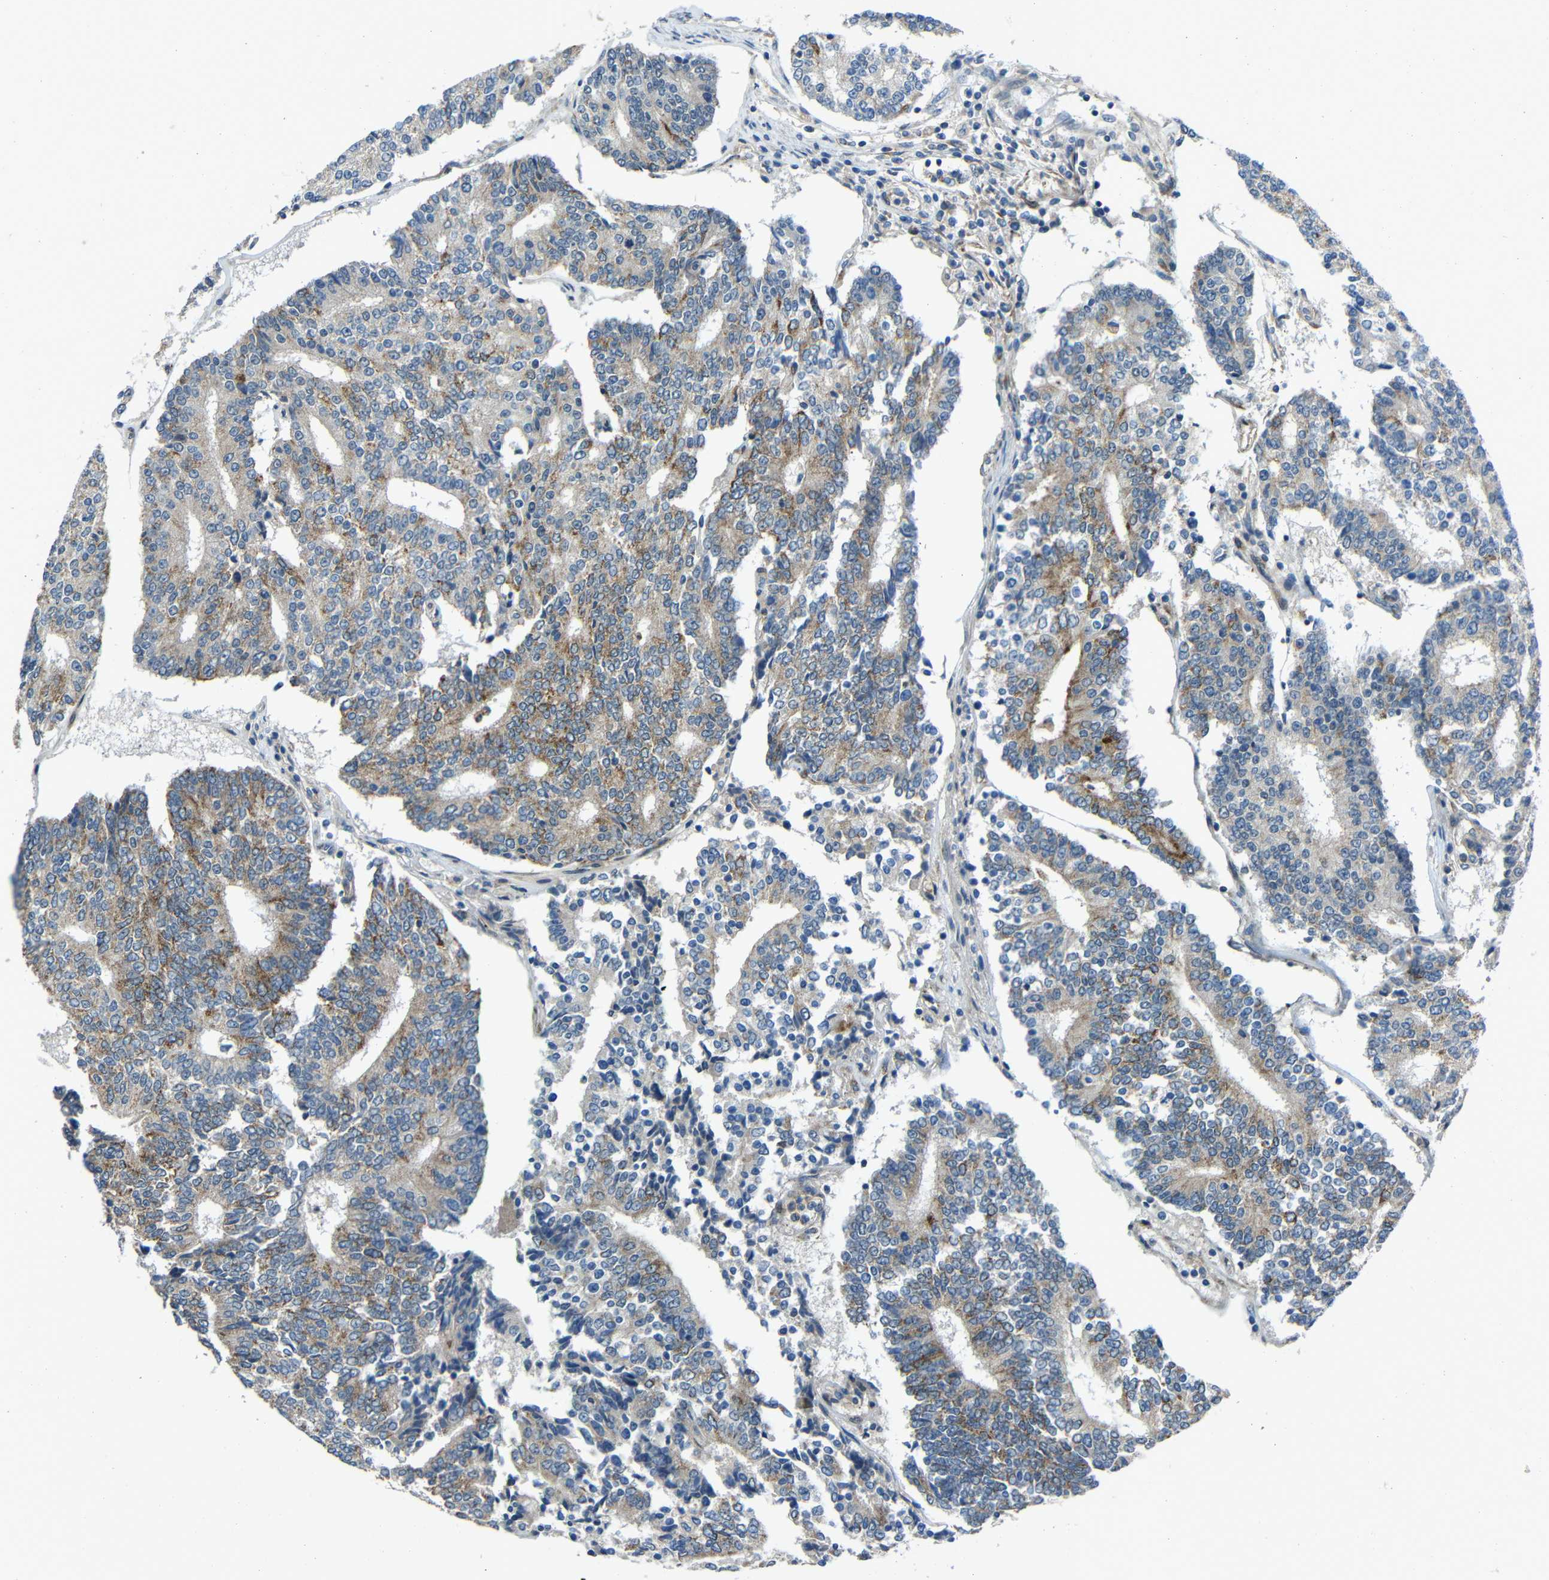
{"staining": {"intensity": "weak", "quantity": ">75%", "location": "cytoplasmic/membranous"}, "tissue": "prostate cancer", "cell_type": "Tumor cells", "image_type": "cancer", "snomed": [{"axis": "morphology", "description": "Normal tissue, NOS"}, {"axis": "morphology", "description": "Adenocarcinoma, High grade"}, {"axis": "topography", "description": "Prostate"}, {"axis": "topography", "description": "Seminal veicle"}], "caption": "Immunohistochemistry image of human prostate adenocarcinoma (high-grade) stained for a protein (brown), which demonstrates low levels of weak cytoplasmic/membranous positivity in approximately >75% of tumor cells.", "gene": "DCLK1", "patient": {"sex": "male", "age": 55}}